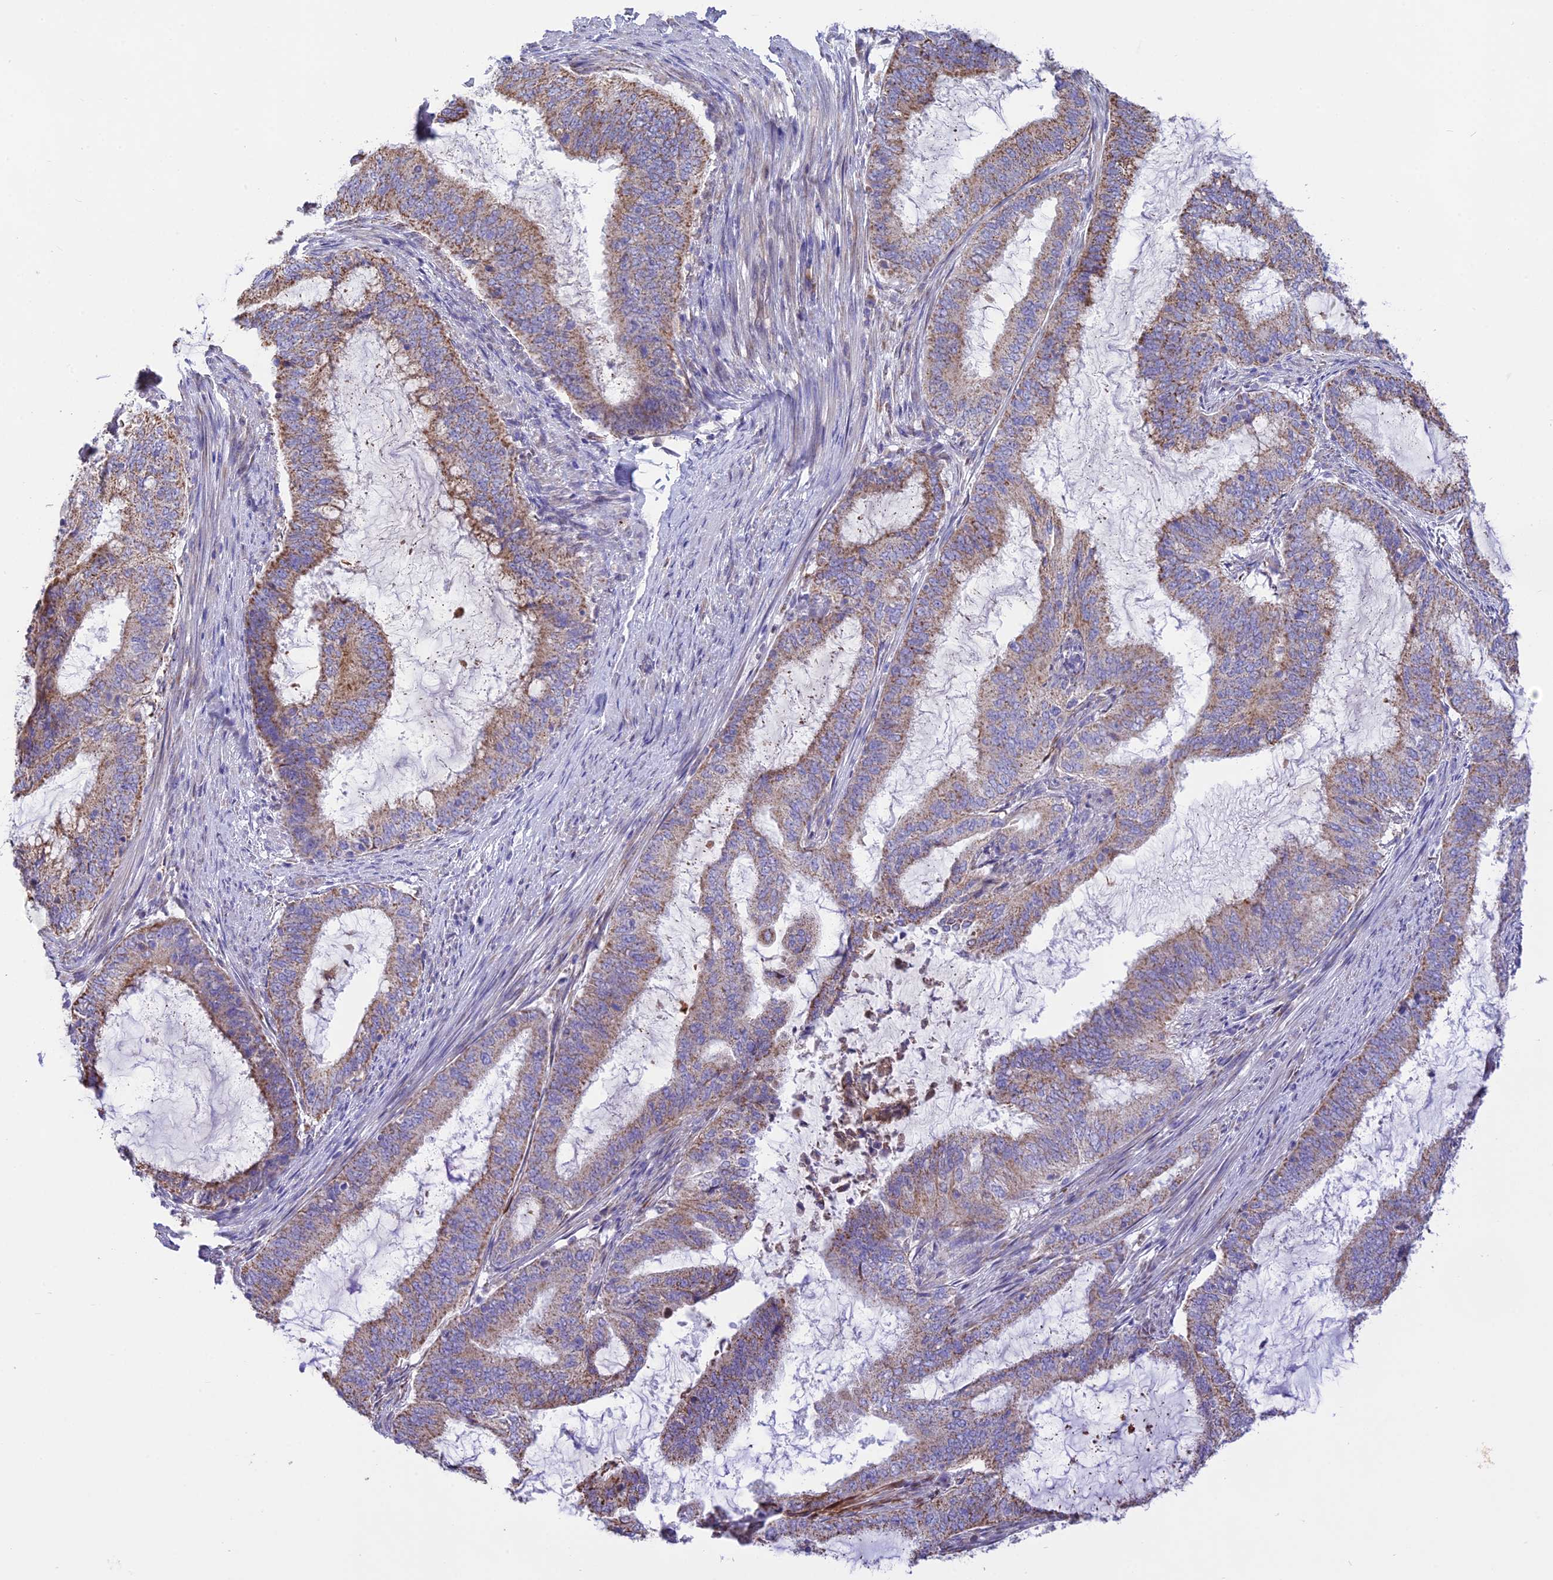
{"staining": {"intensity": "moderate", "quantity": "25%-75%", "location": "cytoplasmic/membranous"}, "tissue": "endometrial cancer", "cell_type": "Tumor cells", "image_type": "cancer", "snomed": [{"axis": "morphology", "description": "Adenocarcinoma, NOS"}, {"axis": "topography", "description": "Endometrium"}], "caption": "Moderate cytoplasmic/membranous protein staining is identified in about 25%-75% of tumor cells in endometrial cancer.", "gene": "DOC2B", "patient": {"sex": "female", "age": 51}}